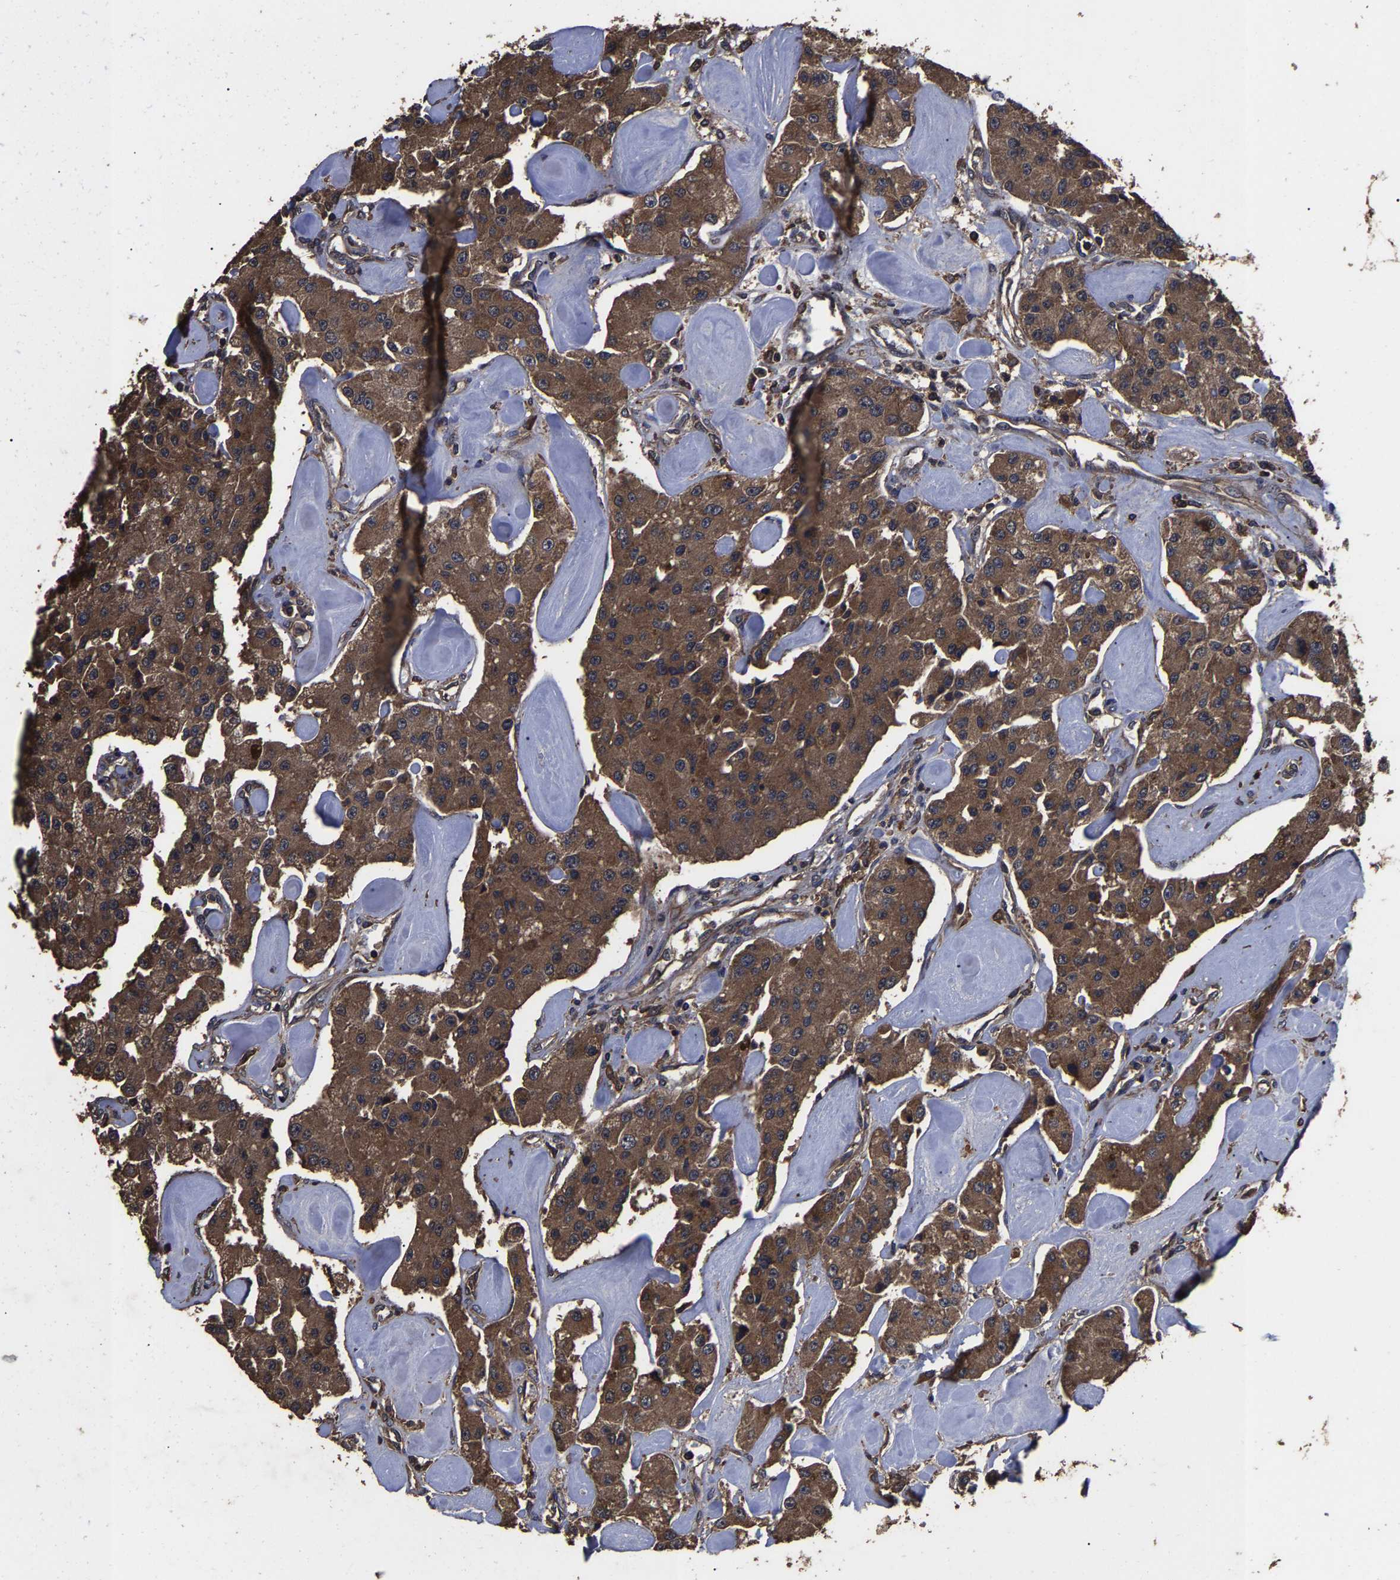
{"staining": {"intensity": "strong", "quantity": ">75%", "location": "cytoplasmic/membranous"}, "tissue": "carcinoid", "cell_type": "Tumor cells", "image_type": "cancer", "snomed": [{"axis": "morphology", "description": "Carcinoid, malignant, NOS"}, {"axis": "topography", "description": "Pancreas"}], "caption": "A brown stain highlights strong cytoplasmic/membranous positivity of a protein in carcinoid (malignant) tumor cells.", "gene": "ITCH", "patient": {"sex": "male", "age": 41}}